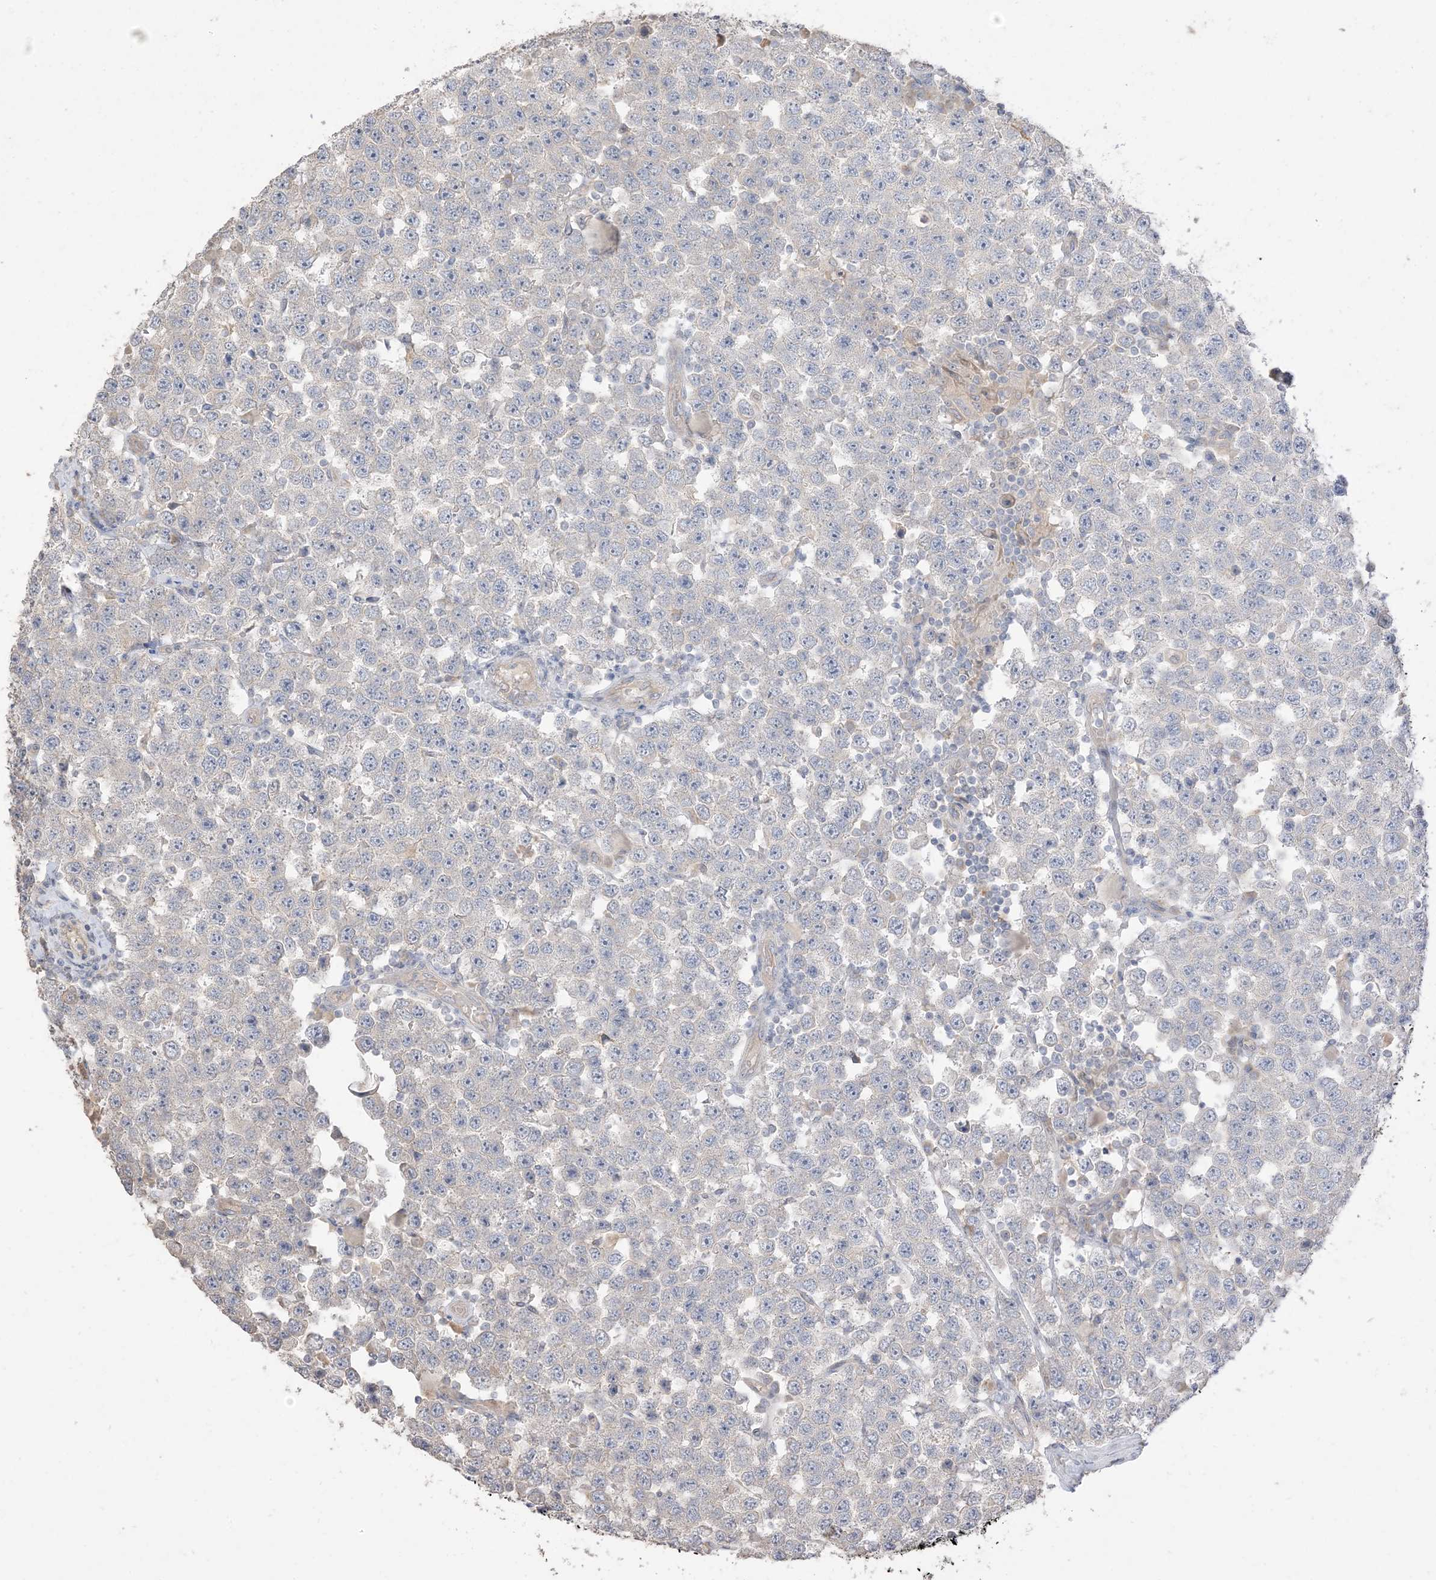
{"staining": {"intensity": "negative", "quantity": "none", "location": "none"}, "tissue": "testis cancer", "cell_type": "Tumor cells", "image_type": "cancer", "snomed": [{"axis": "morphology", "description": "Seminoma, NOS"}, {"axis": "topography", "description": "Testis"}], "caption": "This is an immunohistochemistry (IHC) photomicrograph of human testis cancer. There is no expression in tumor cells.", "gene": "RNF175", "patient": {"sex": "male", "age": 28}}